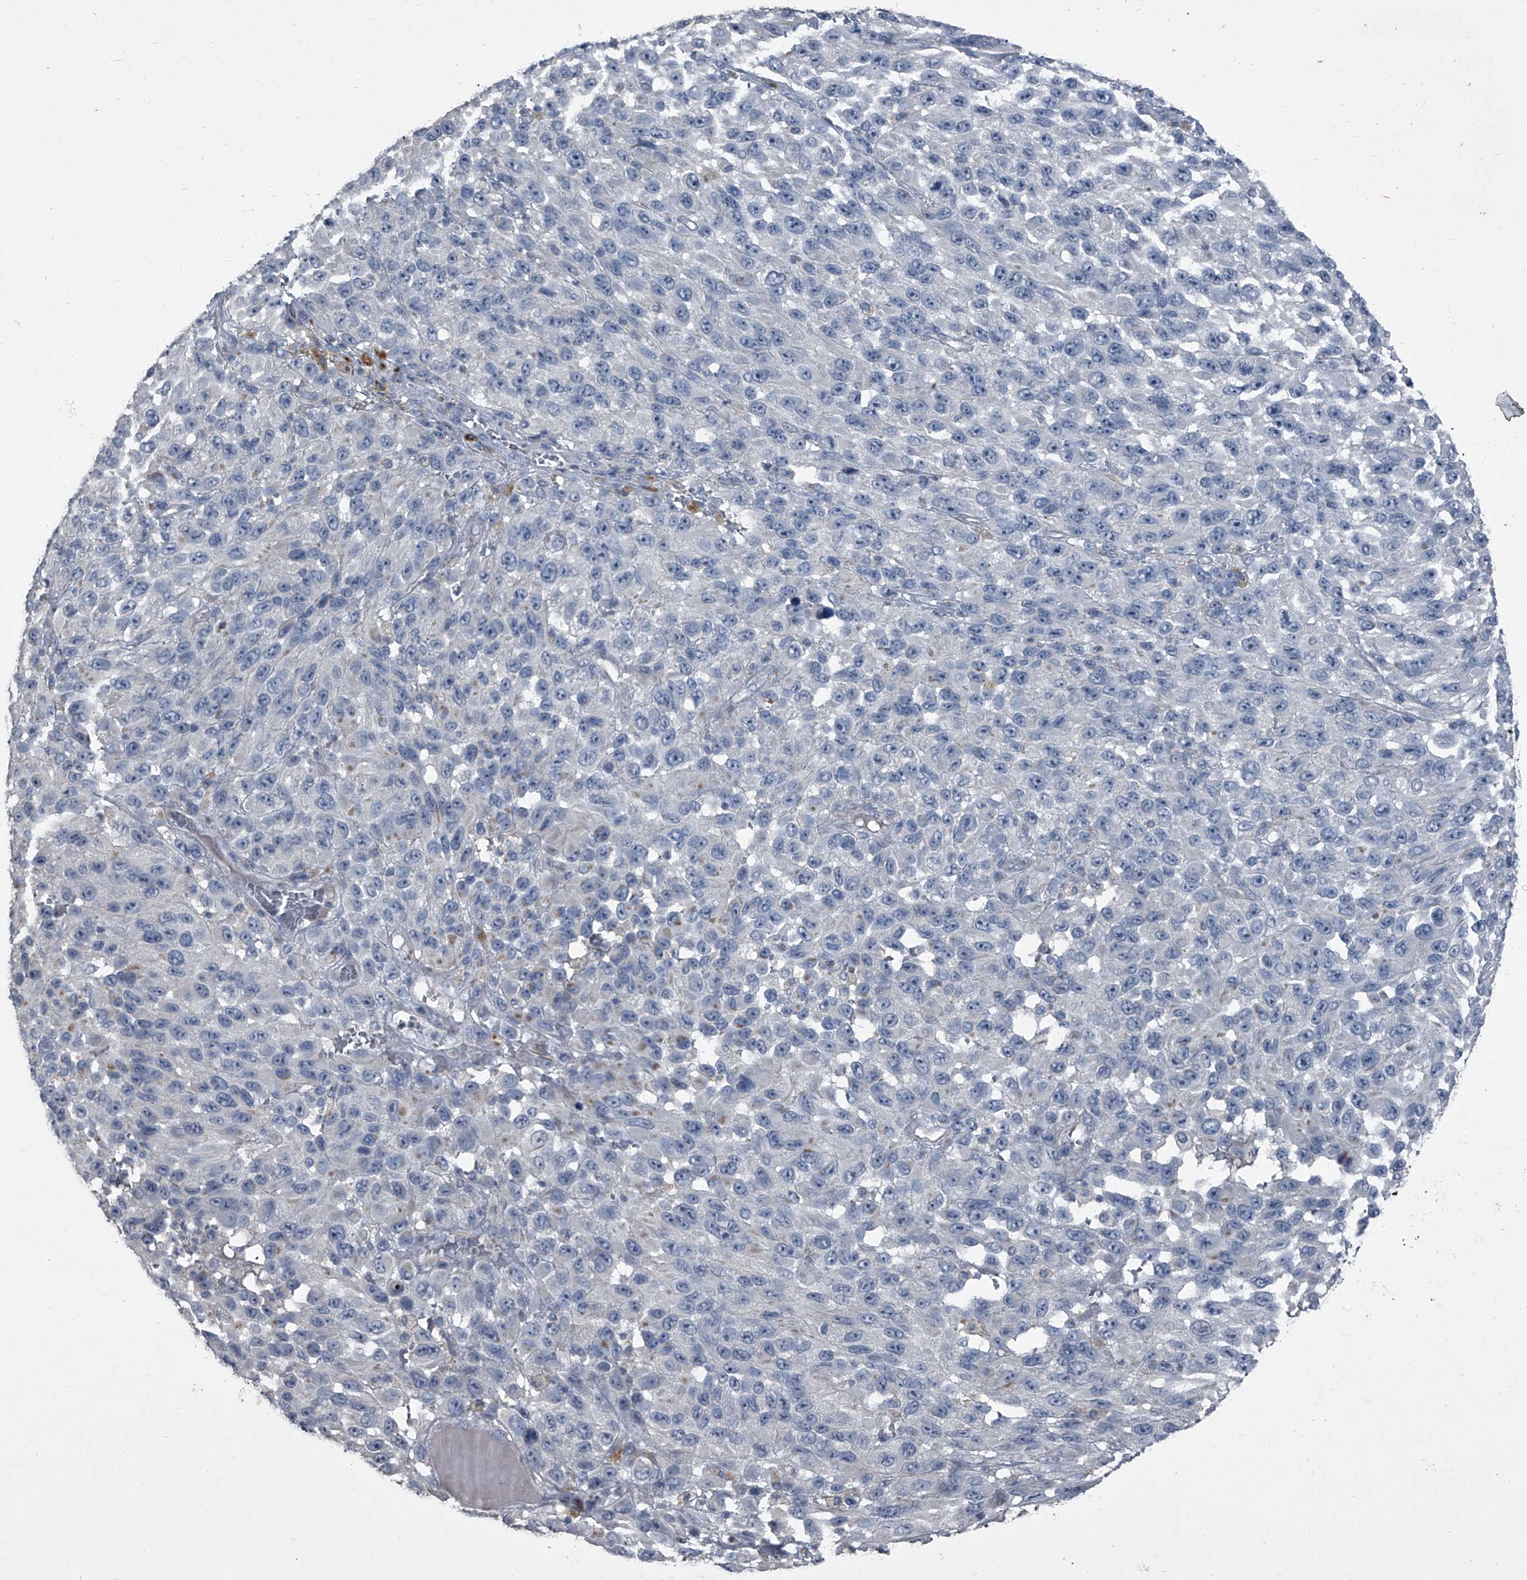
{"staining": {"intensity": "negative", "quantity": "none", "location": "none"}, "tissue": "melanoma", "cell_type": "Tumor cells", "image_type": "cancer", "snomed": [{"axis": "morphology", "description": "Malignant melanoma, NOS"}, {"axis": "topography", "description": "Skin"}], "caption": "Immunohistochemical staining of human malignant melanoma shows no significant expression in tumor cells.", "gene": "HEPHL1", "patient": {"sex": "female", "age": 96}}